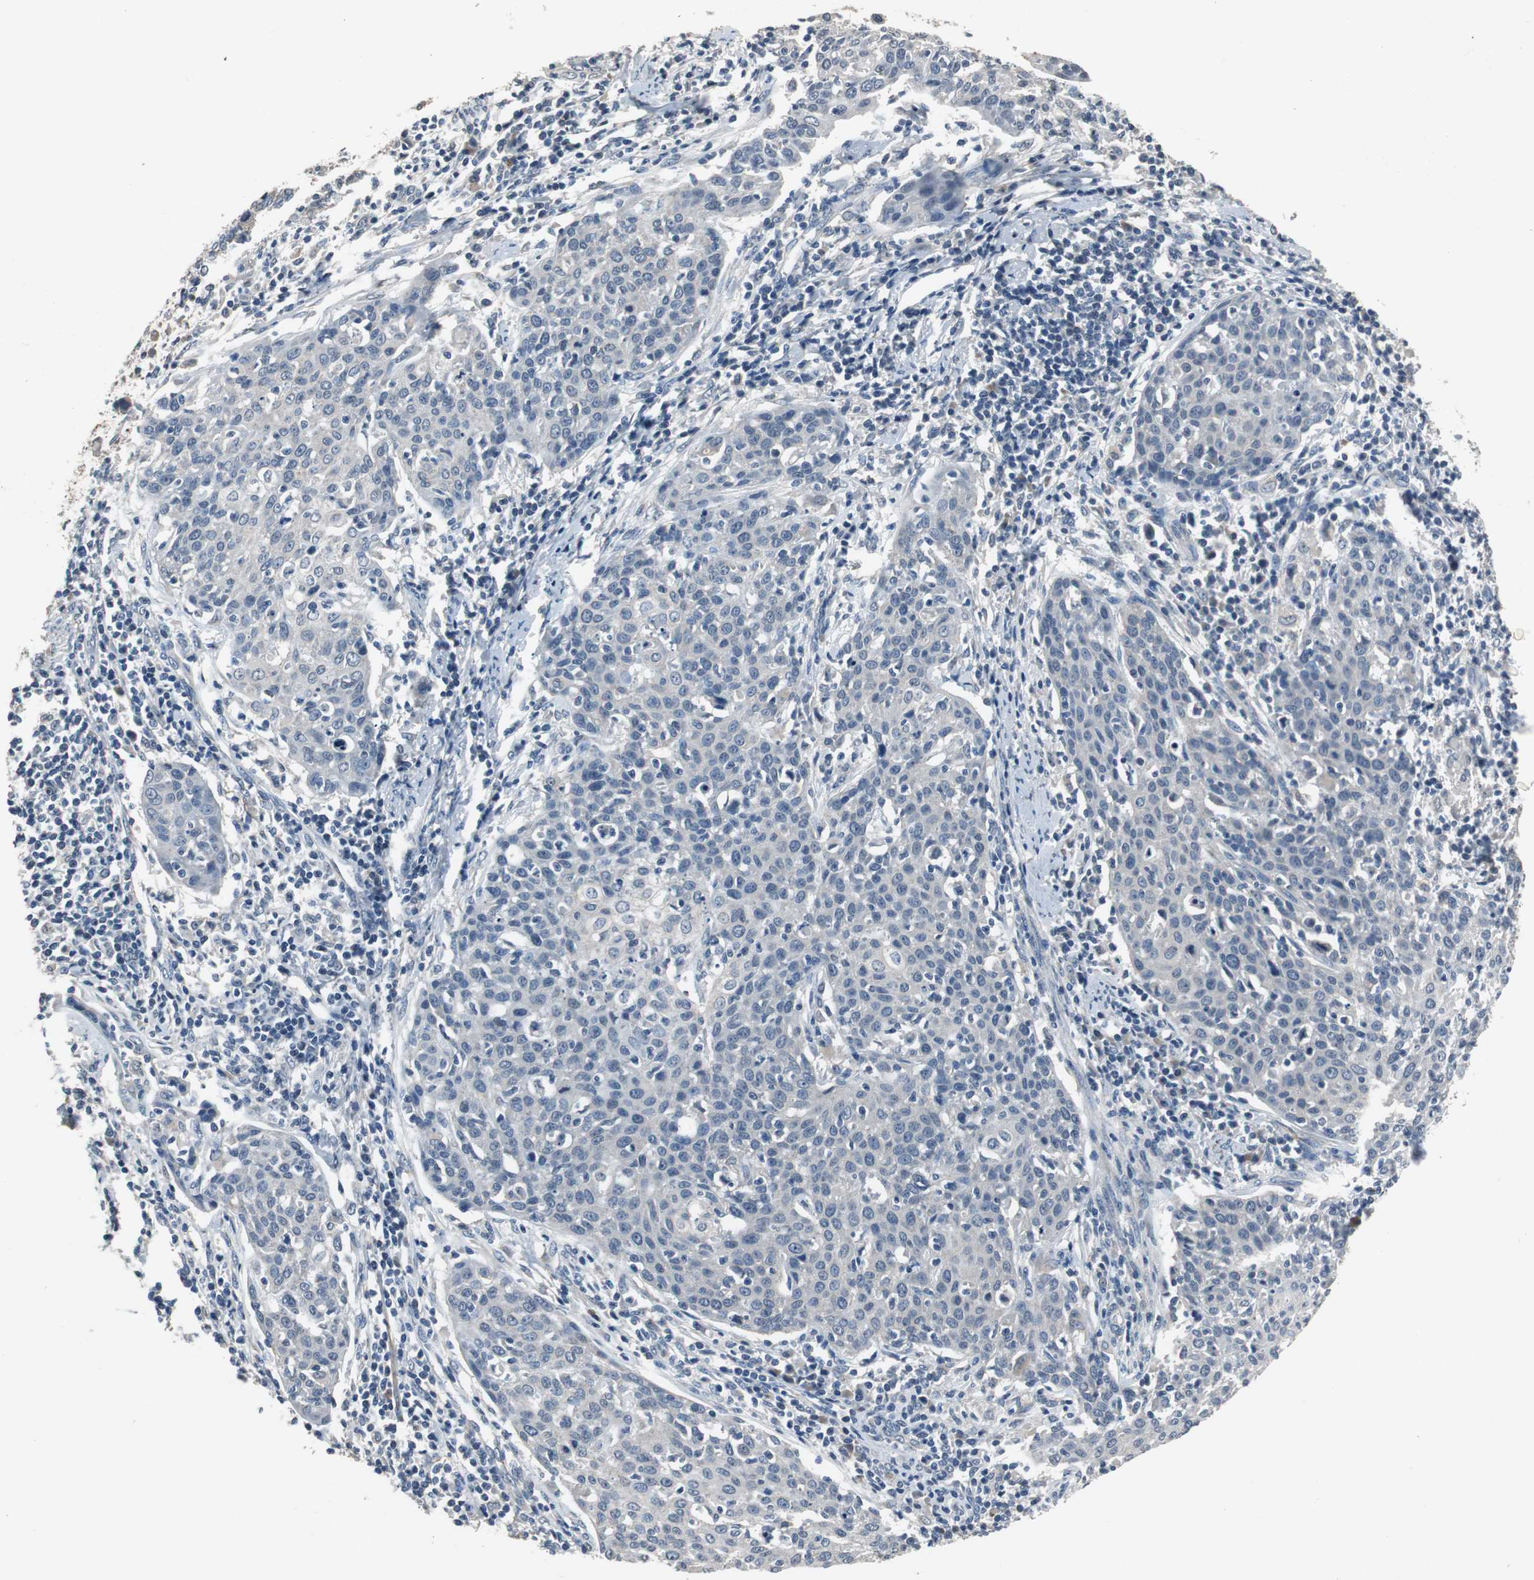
{"staining": {"intensity": "negative", "quantity": "none", "location": "none"}, "tissue": "cervical cancer", "cell_type": "Tumor cells", "image_type": "cancer", "snomed": [{"axis": "morphology", "description": "Squamous cell carcinoma, NOS"}, {"axis": "topography", "description": "Cervix"}], "caption": "There is no significant expression in tumor cells of cervical cancer (squamous cell carcinoma).", "gene": "PCYT1B", "patient": {"sex": "female", "age": 38}}